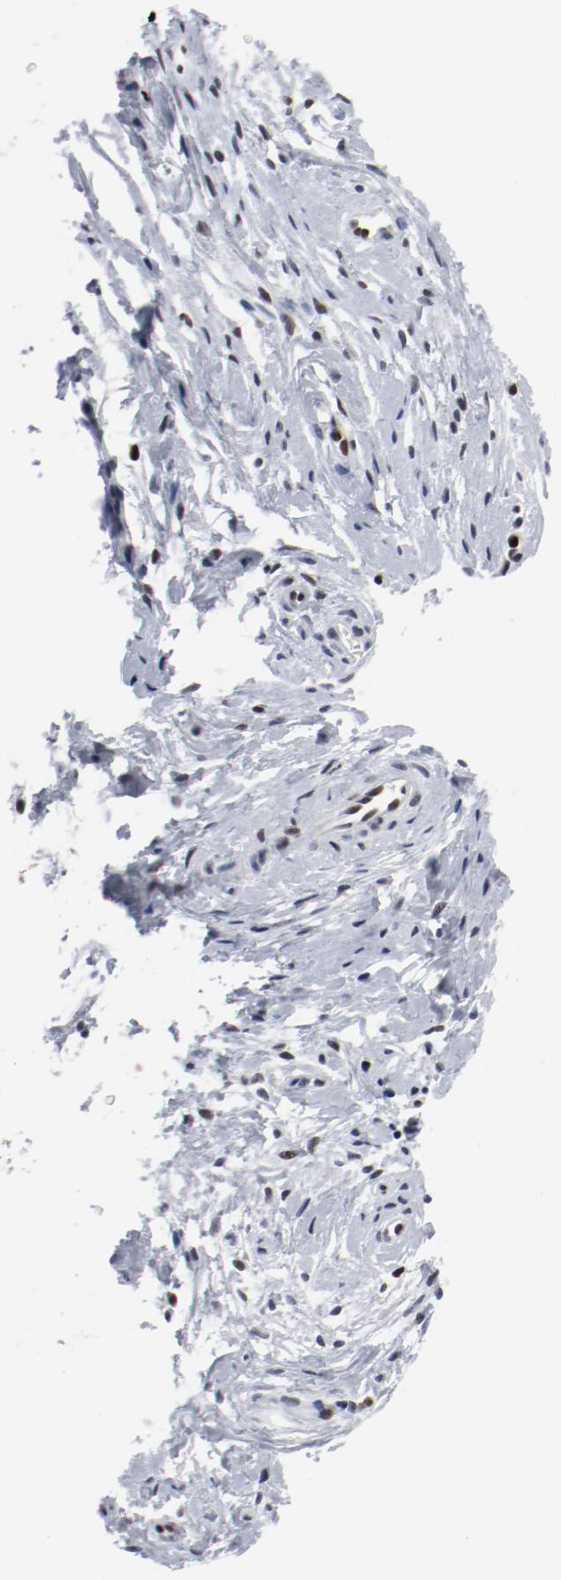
{"staining": {"intensity": "strong", "quantity": ">75%", "location": "nuclear"}, "tissue": "cervix", "cell_type": "Glandular cells", "image_type": "normal", "snomed": [{"axis": "morphology", "description": "Normal tissue, NOS"}, {"axis": "topography", "description": "Cervix"}], "caption": "A high-resolution image shows IHC staining of unremarkable cervix, which shows strong nuclear positivity in approximately >75% of glandular cells.", "gene": "POLD1", "patient": {"sex": "female", "age": 39}}